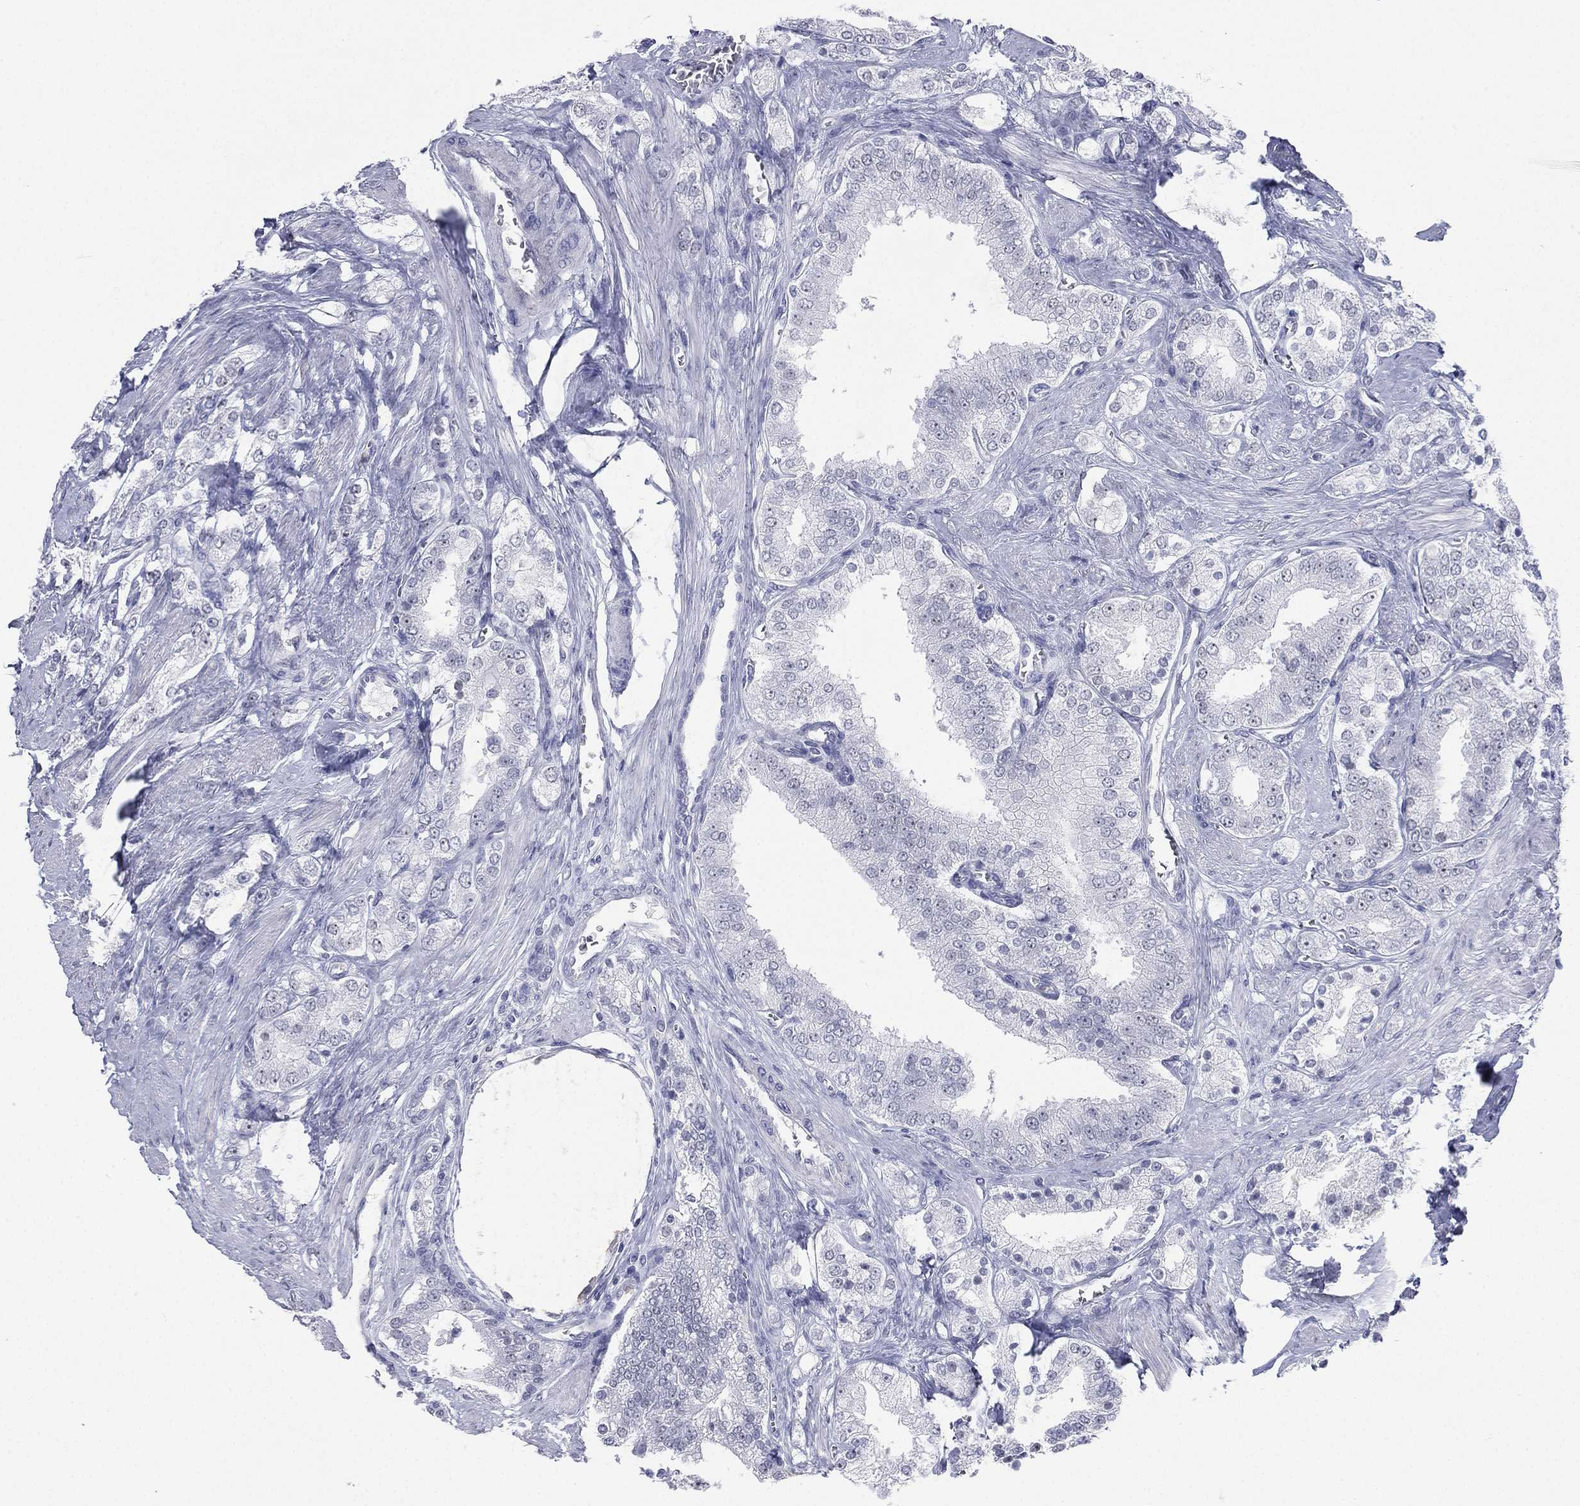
{"staining": {"intensity": "negative", "quantity": "none", "location": "none"}, "tissue": "prostate cancer", "cell_type": "Tumor cells", "image_type": "cancer", "snomed": [{"axis": "morphology", "description": "Adenocarcinoma, NOS"}, {"axis": "topography", "description": "Prostate and seminal vesicle, NOS"}, {"axis": "topography", "description": "Prostate"}], "caption": "Immunohistochemistry of prostate cancer (adenocarcinoma) exhibits no positivity in tumor cells. (DAB (3,3'-diaminobenzidine) immunohistochemistry (IHC) visualized using brightfield microscopy, high magnification).", "gene": "CD22", "patient": {"sex": "male", "age": 67}}